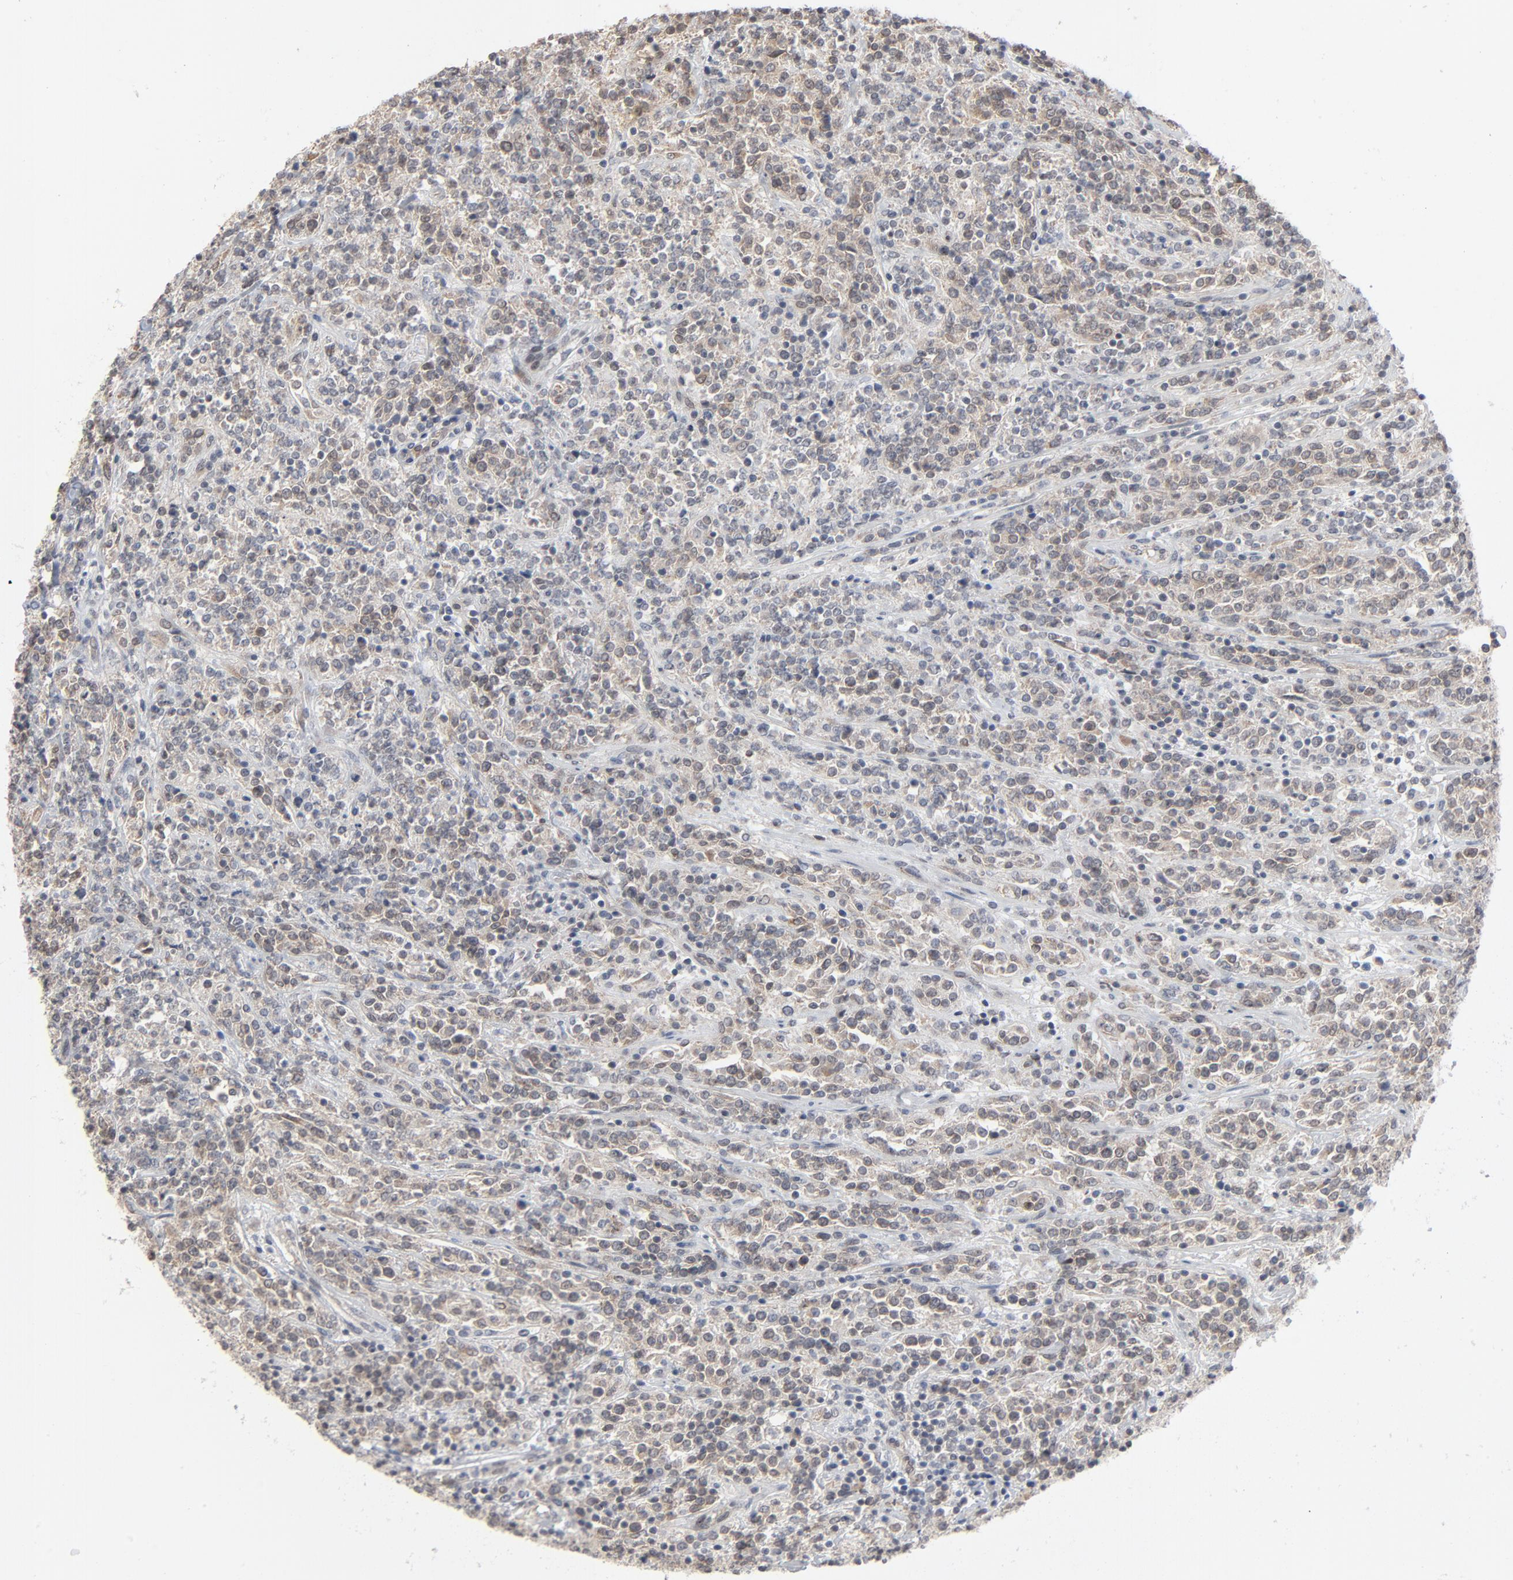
{"staining": {"intensity": "weak", "quantity": "<25%", "location": "cytoplasmic/membranous"}, "tissue": "lymphoma", "cell_type": "Tumor cells", "image_type": "cancer", "snomed": [{"axis": "morphology", "description": "Malignant lymphoma, non-Hodgkin's type, High grade"}, {"axis": "topography", "description": "Soft tissue"}], "caption": "Tumor cells show no significant protein staining in high-grade malignant lymphoma, non-Hodgkin's type.", "gene": "ITPR3", "patient": {"sex": "male", "age": 18}}